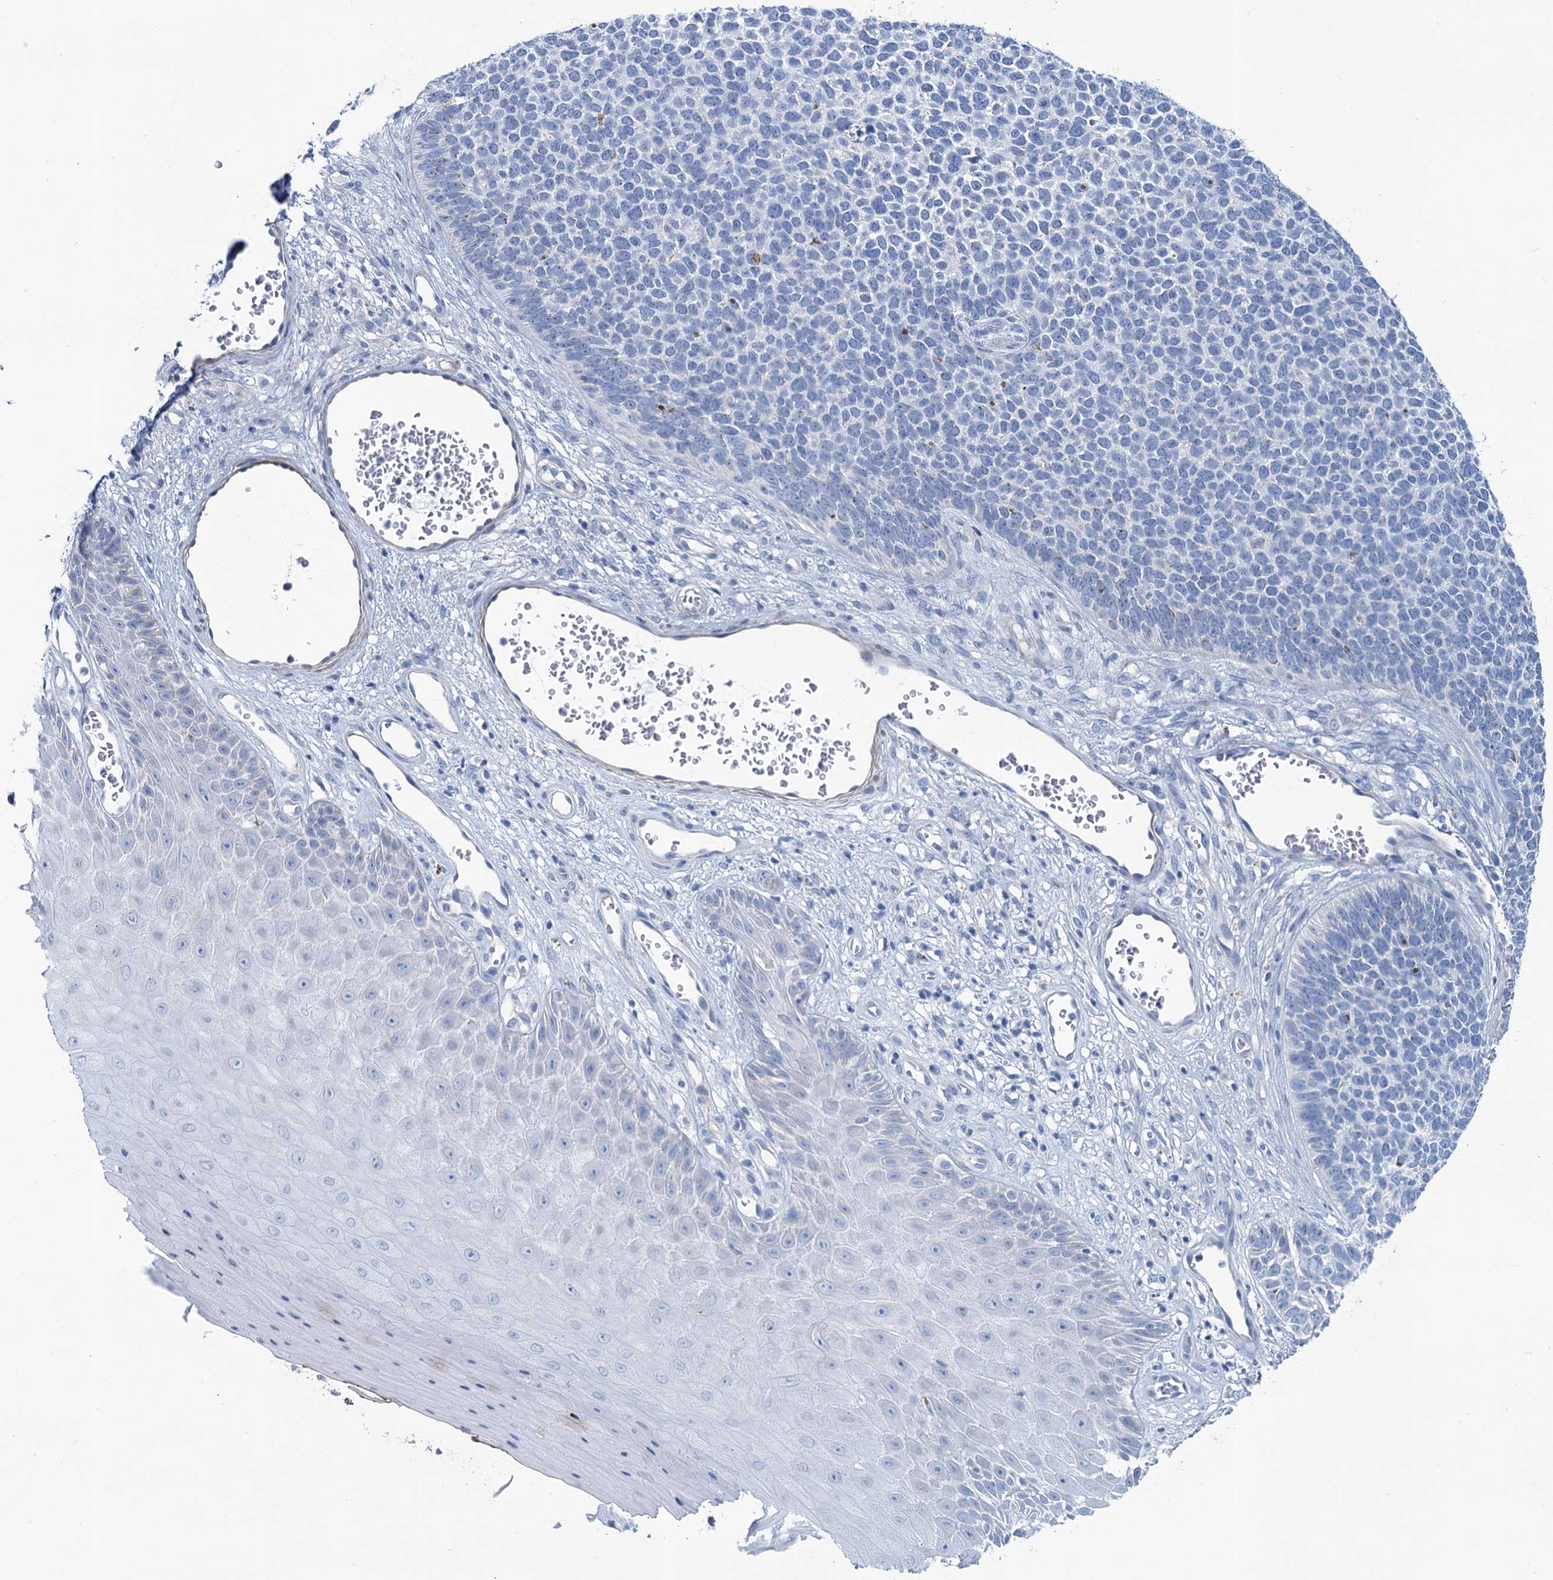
{"staining": {"intensity": "negative", "quantity": "none", "location": "none"}, "tissue": "skin cancer", "cell_type": "Tumor cells", "image_type": "cancer", "snomed": [{"axis": "morphology", "description": "Basal cell carcinoma"}, {"axis": "topography", "description": "Skin"}], "caption": "Human basal cell carcinoma (skin) stained for a protein using immunohistochemistry displays no positivity in tumor cells.", "gene": "SLC1A3", "patient": {"sex": "female", "age": 84}}